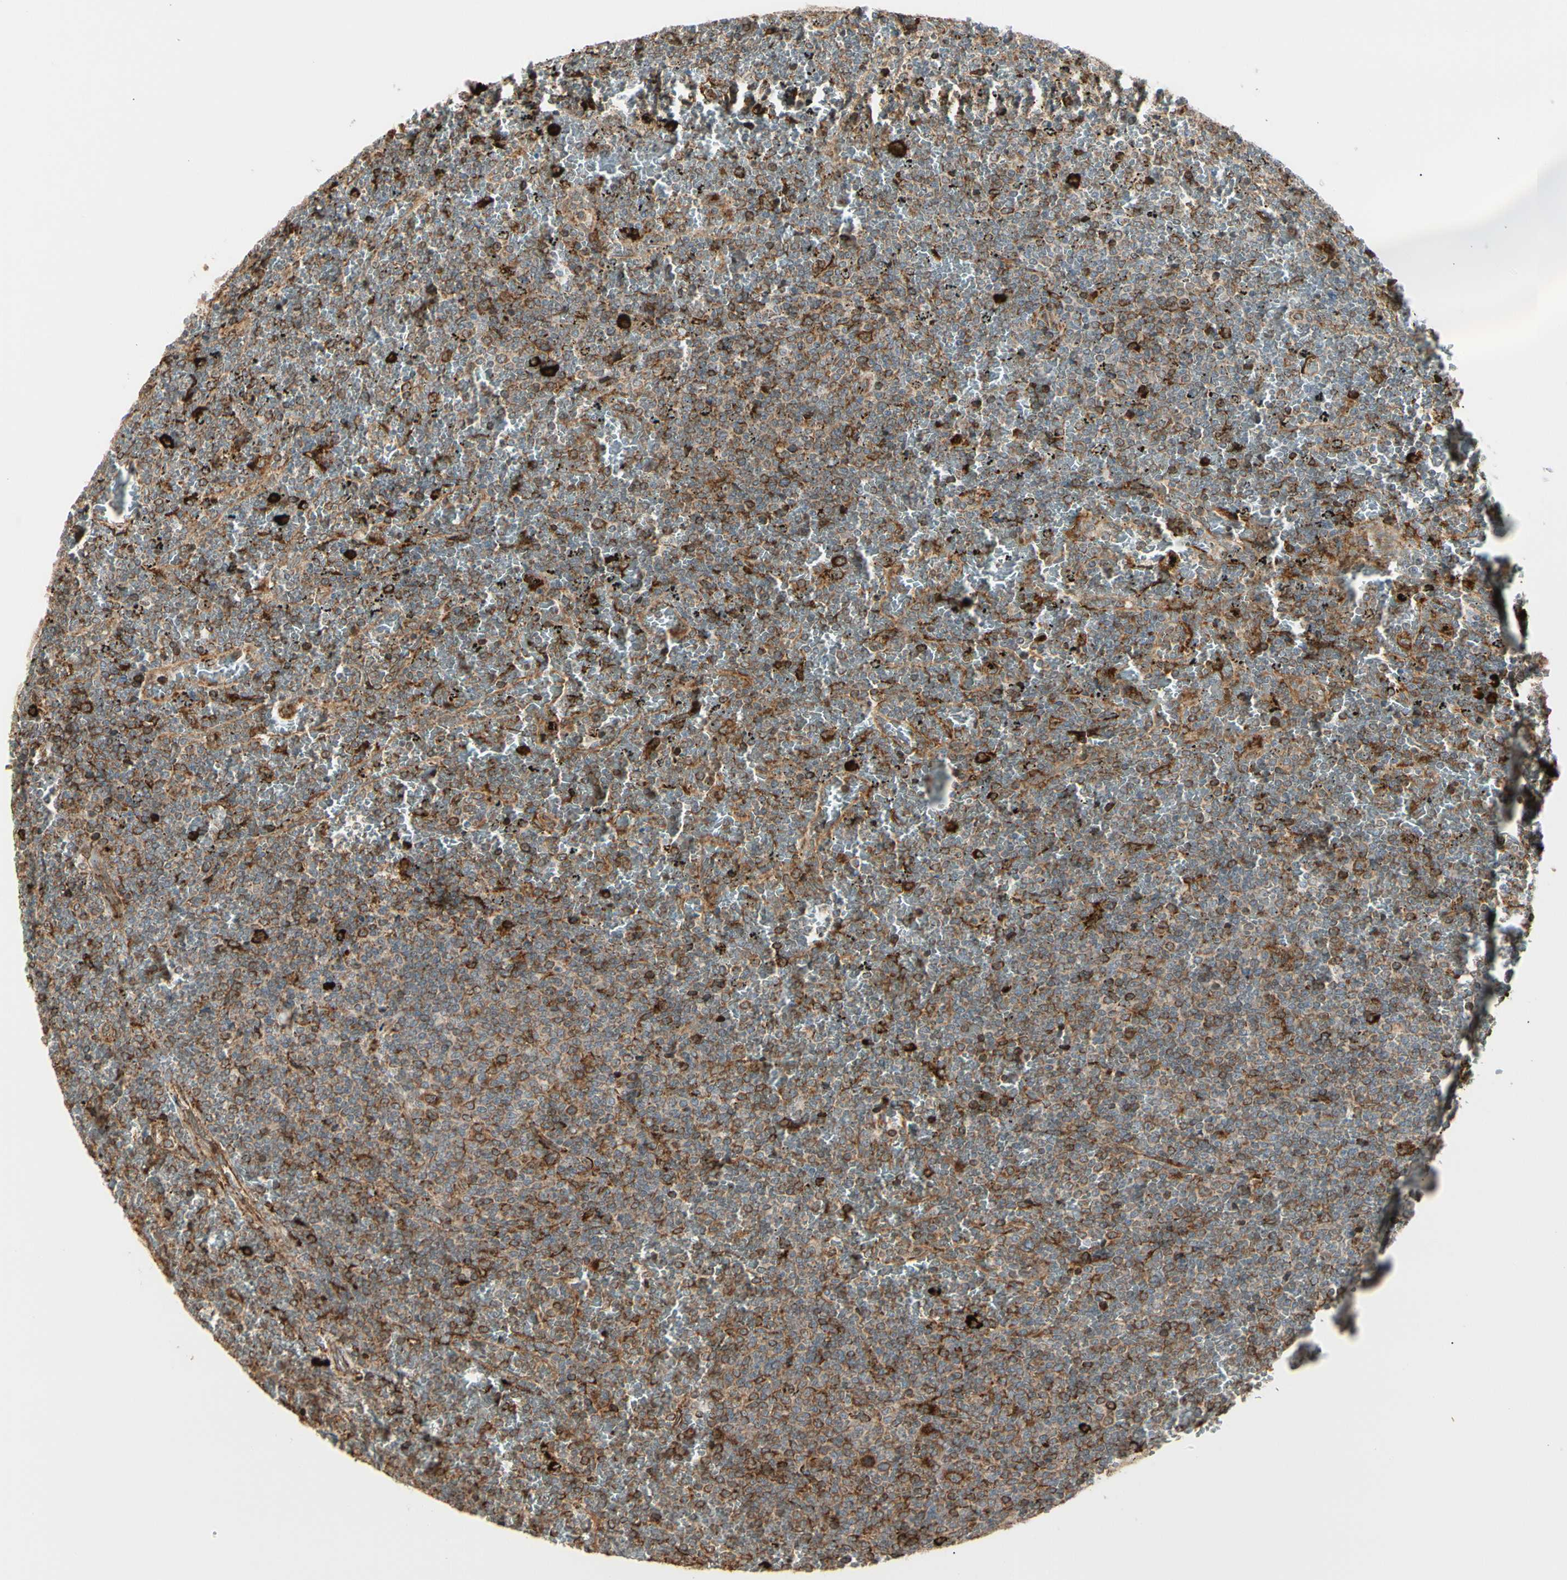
{"staining": {"intensity": "moderate", "quantity": ">75%", "location": "cytoplasmic/membranous"}, "tissue": "lymphoma", "cell_type": "Tumor cells", "image_type": "cancer", "snomed": [{"axis": "morphology", "description": "Malignant lymphoma, non-Hodgkin's type, Low grade"}, {"axis": "topography", "description": "Spleen"}], "caption": "Low-grade malignant lymphoma, non-Hodgkin's type stained with a brown dye displays moderate cytoplasmic/membranous positive expression in approximately >75% of tumor cells.", "gene": "HSP90B1", "patient": {"sex": "female", "age": 77}}